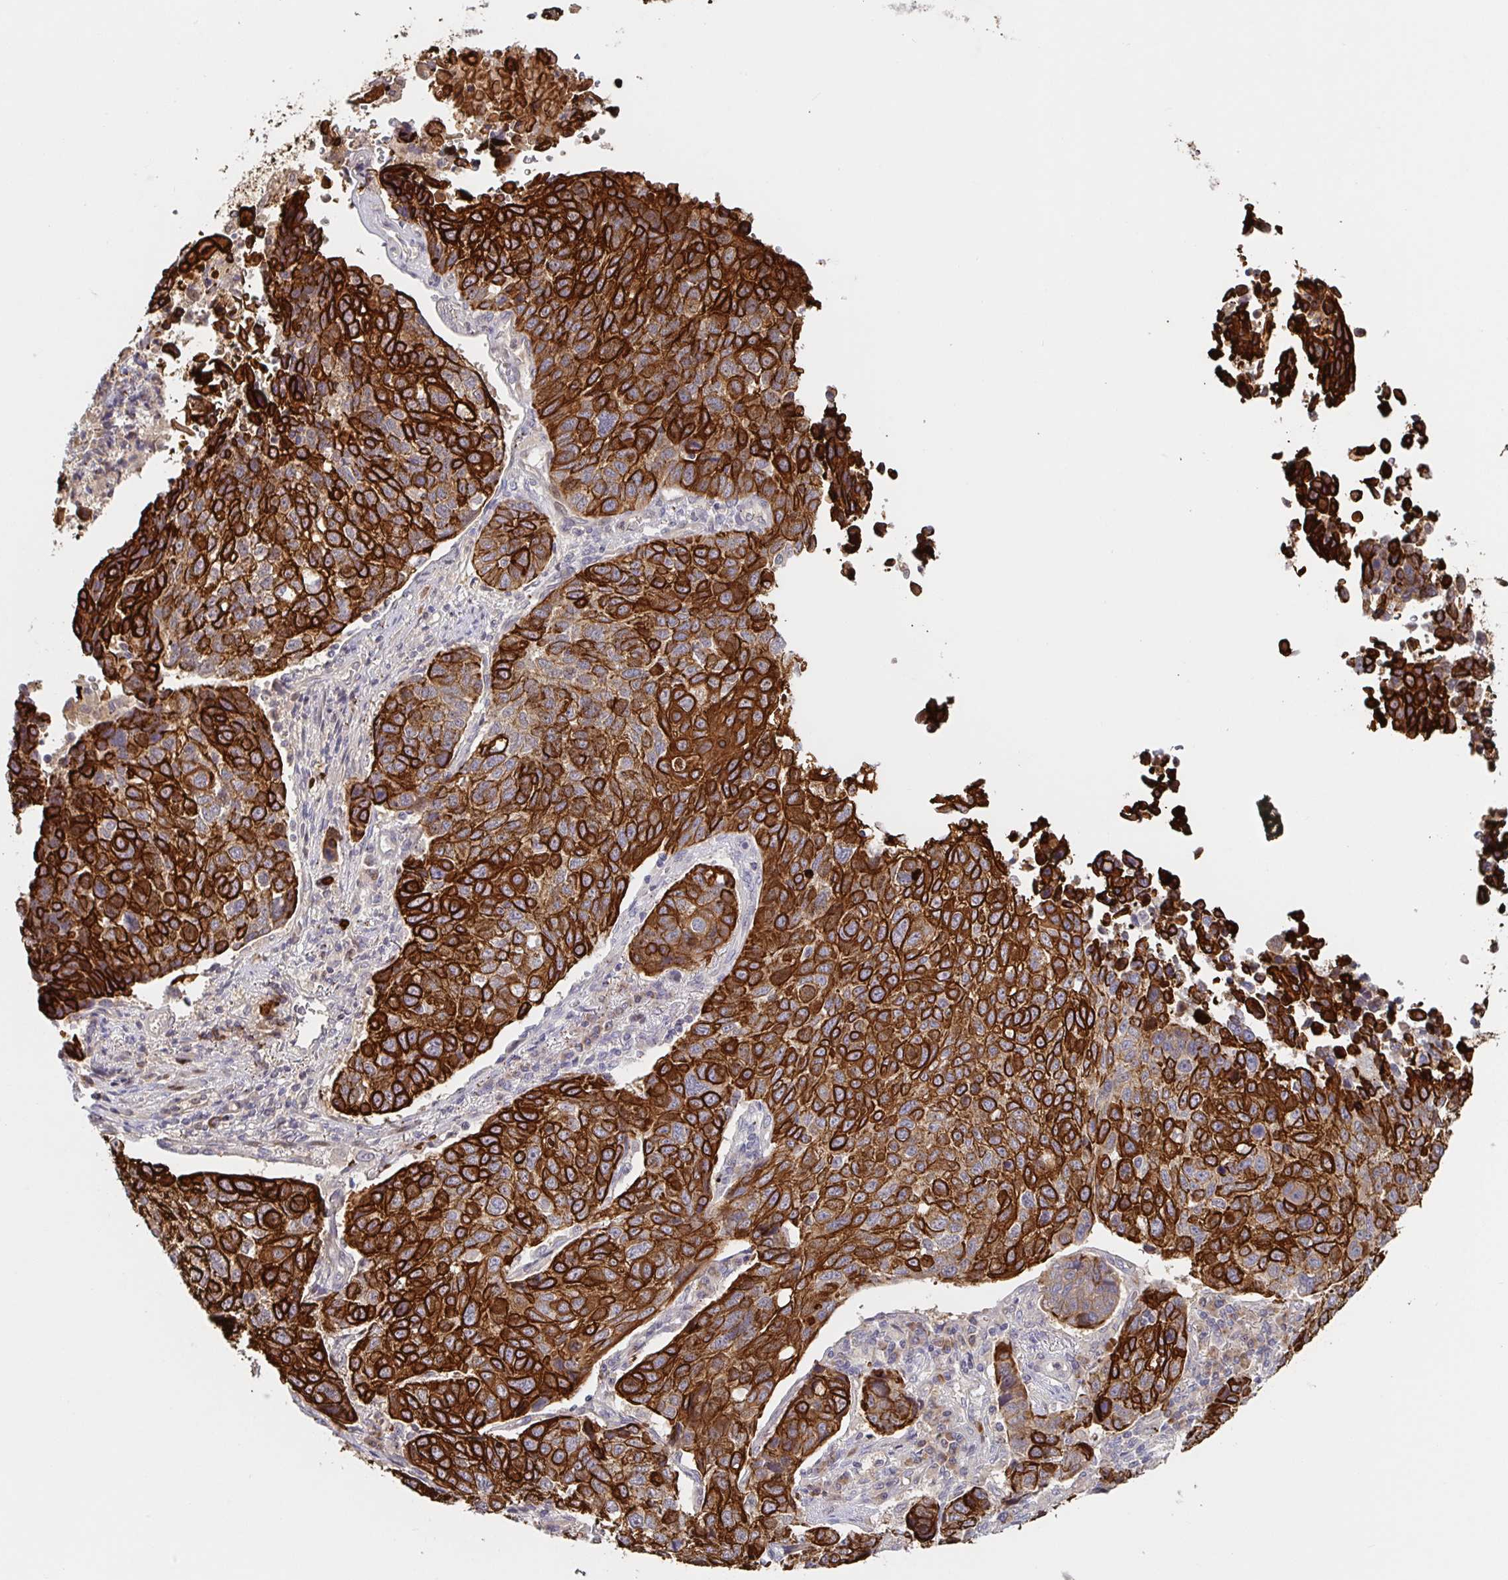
{"staining": {"intensity": "strong", "quantity": ">75%", "location": "cytoplasmic/membranous"}, "tissue": "lung cancer", "cell_type": "Tumor cells", "image_type": "cancer", "snomed": [{"axis": "morphology", "description": "Squamous cell carcinoma, NOS"}, {"axis": "topography", "description": "Lymph node"}, {"axis": "topography", "description": "Lung"}], "caption": "Lung squamous cell carcinoma stained with DAB (3,3'-diaminobenzidine) immunohistochemistry shows high levels of strong cytoplasmic/membranous staining in approximately >75% of tumor cells.", "gene": "AACS", "patient": {"sex": "male", "age": 61}}